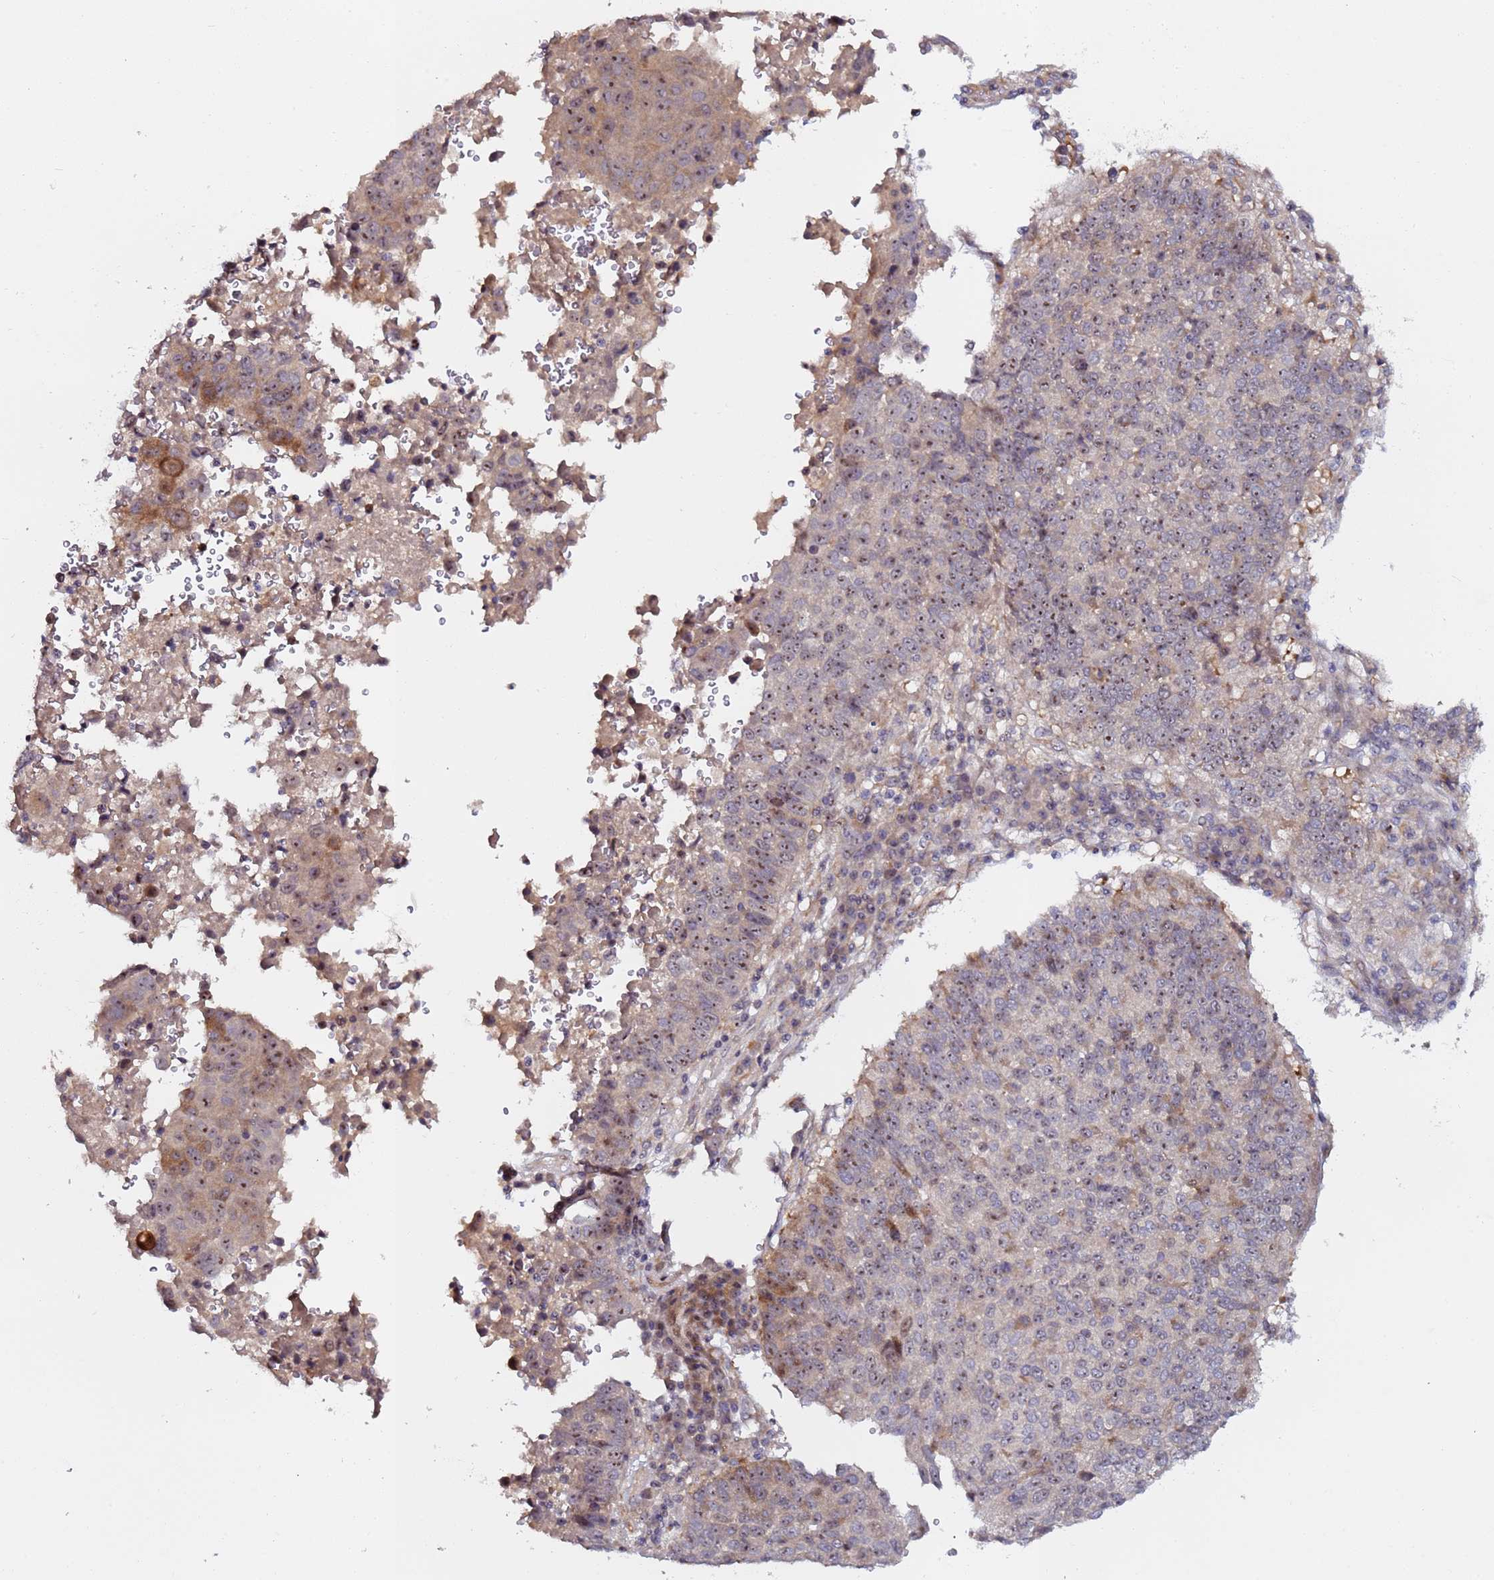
{"staining": {"intensity": "moderate", "quantity": "25%-75%", "location": "nuclear"}, "tissue": "lung cancer", "cell_type": "Tumor cells", "image_type": "cancer", "snomed": [{"axis": "morphology", "description": "Squamous cell carcinoma, NOS"}, {"axis": "topography", "description": "Lung"}], "caption": "Tumor cells reveal medium levels of moderate nuclear staining in approximately 25%-75% of cells in human lung cancer (squamous cell carcinoma).", "gene": "KRI1", "patient": {"sex": "male", "age": 73}}